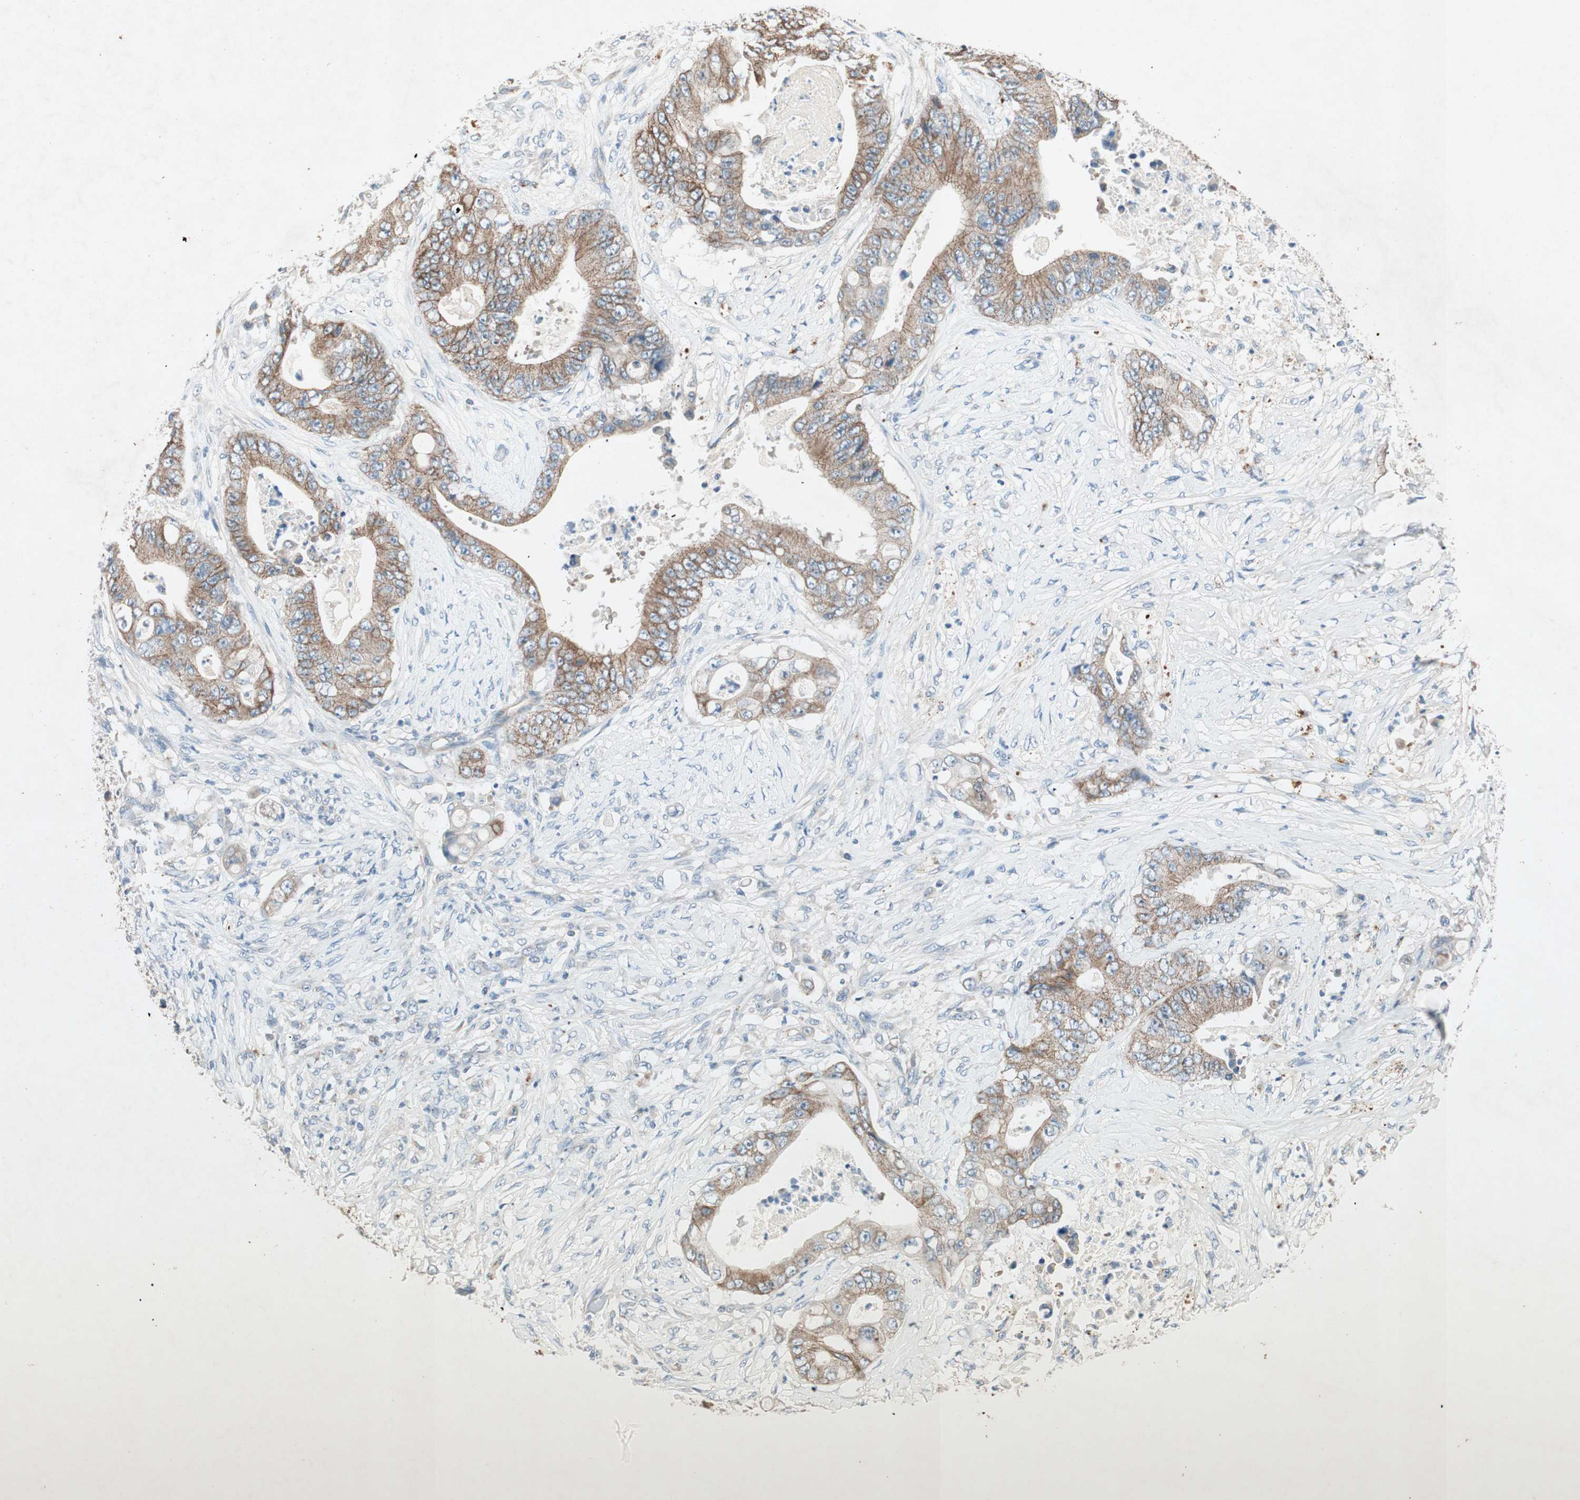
{"staining": {"intensity": "moderate", "quantity": ">75%", "location": "cytoplasmic/membranous"}, "tissue": "stomach cancer", "cell_type": "Tumor cells", "image_type": "cancer", "snomed": [{"axis": "morphology", "description": "Adenocarcinoma, NOS"}, {"axis": "topography", "description": "Stomach"}], "caption": "A photomicrograph of stomach cancer stained for a protein shows moderate cytoplasmic/membranous brown staining in tumor cells.", "gene": "NKAIN1", "patient": {"sex": "female", "age": 73}}